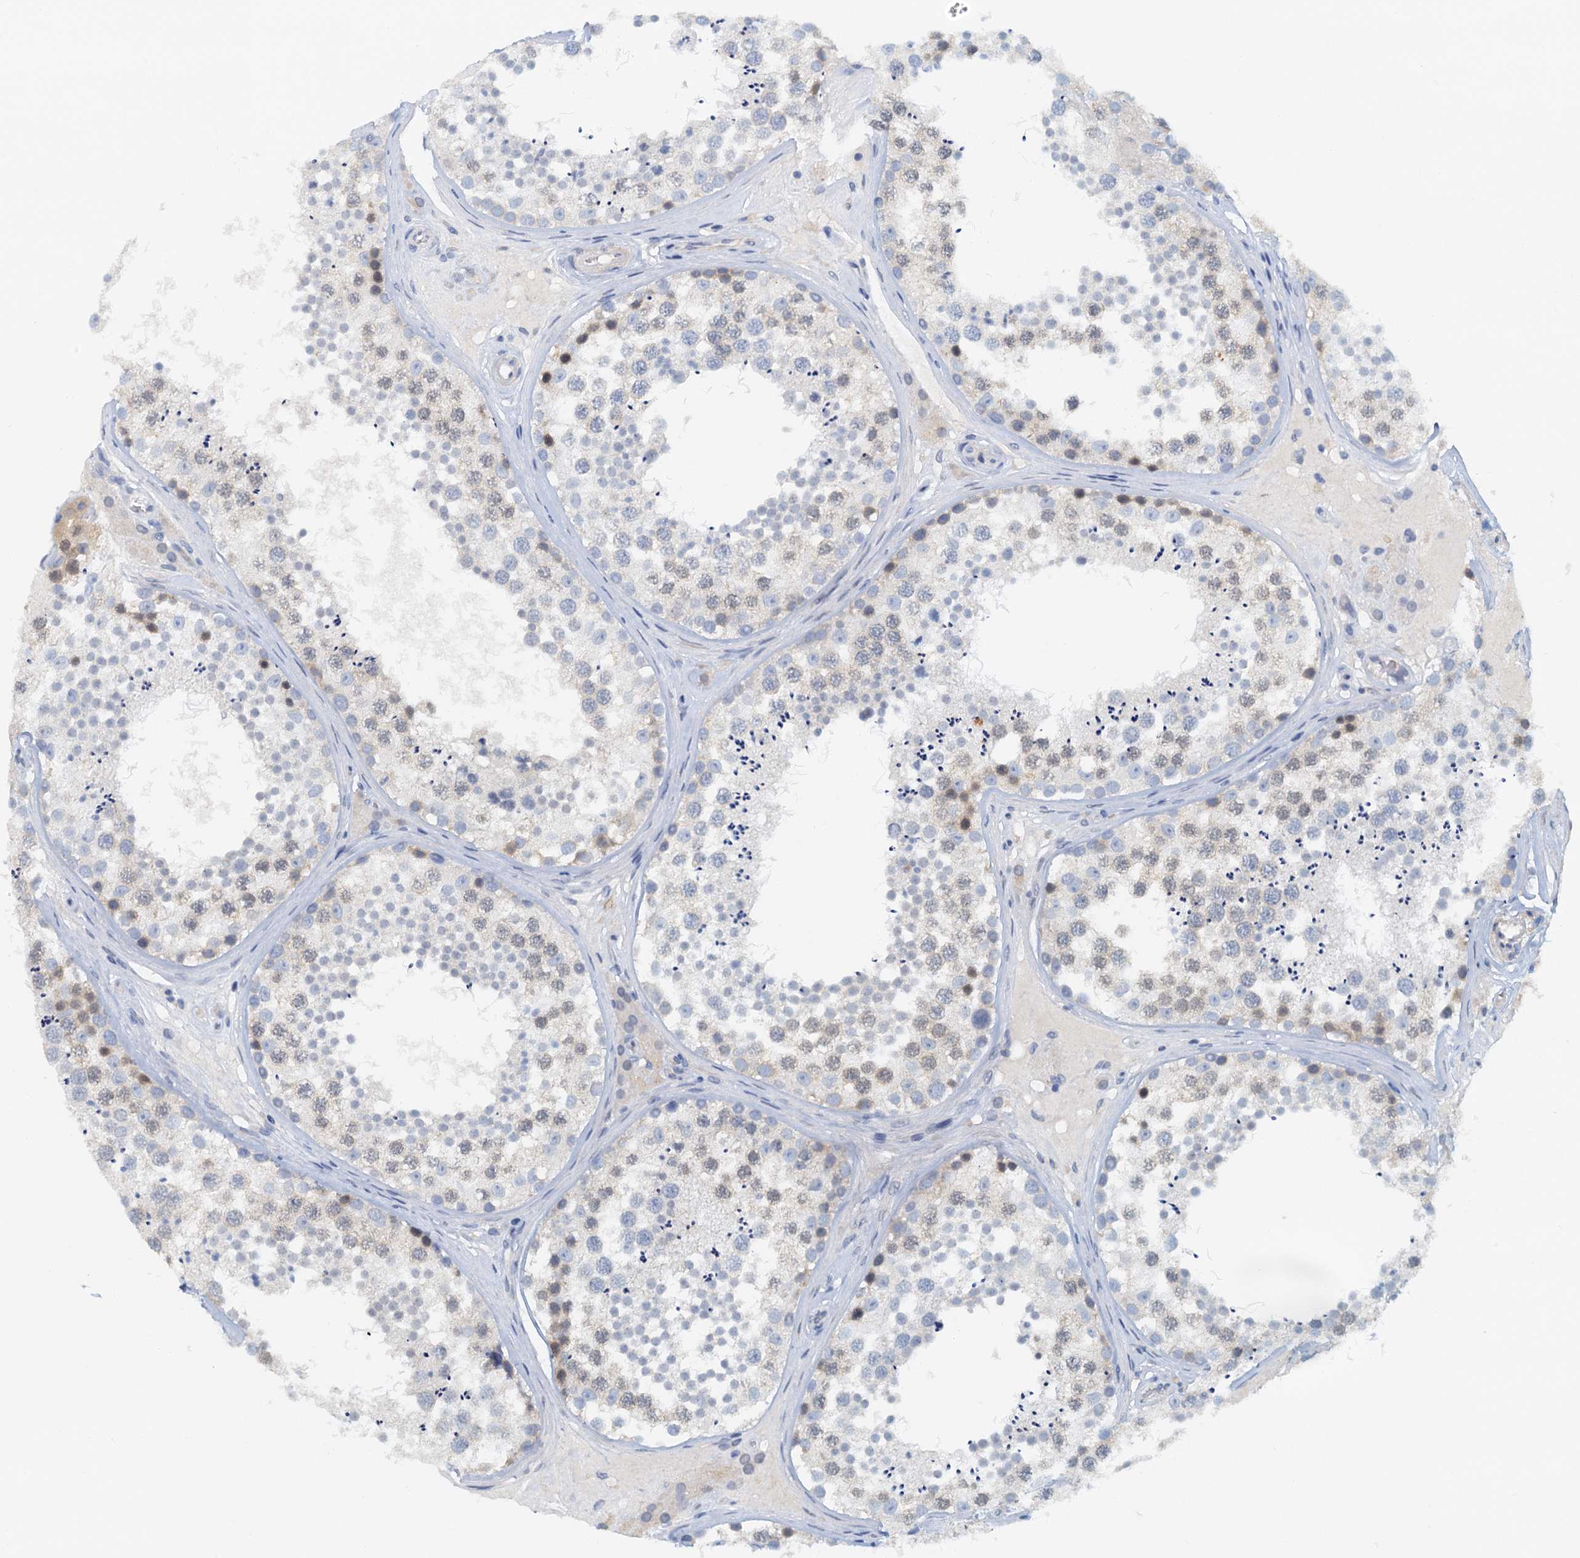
{"staining": {"intensity": "weak", "quantity": "<25%", "location": "cytoplasmic/membranous"}, "tissue": "testis", "cell_type": "Cells in seminiferous ducts", "image_type": "normal", "snomed": [{"axis": "morphology", "description": "Normal tissue, NOS"}, {"axis": "topography", "description": "Testis"}], "caption": "Immunohistochemistry of unremarkable testis exhibits no staining in cells in seminiferous ducts. The staining is performed using DAB brown chromogen with nuclei counter-stained in using hematoxylin.", "gene": "DTD1", "patient": {"sex": "male", "age": 46}}